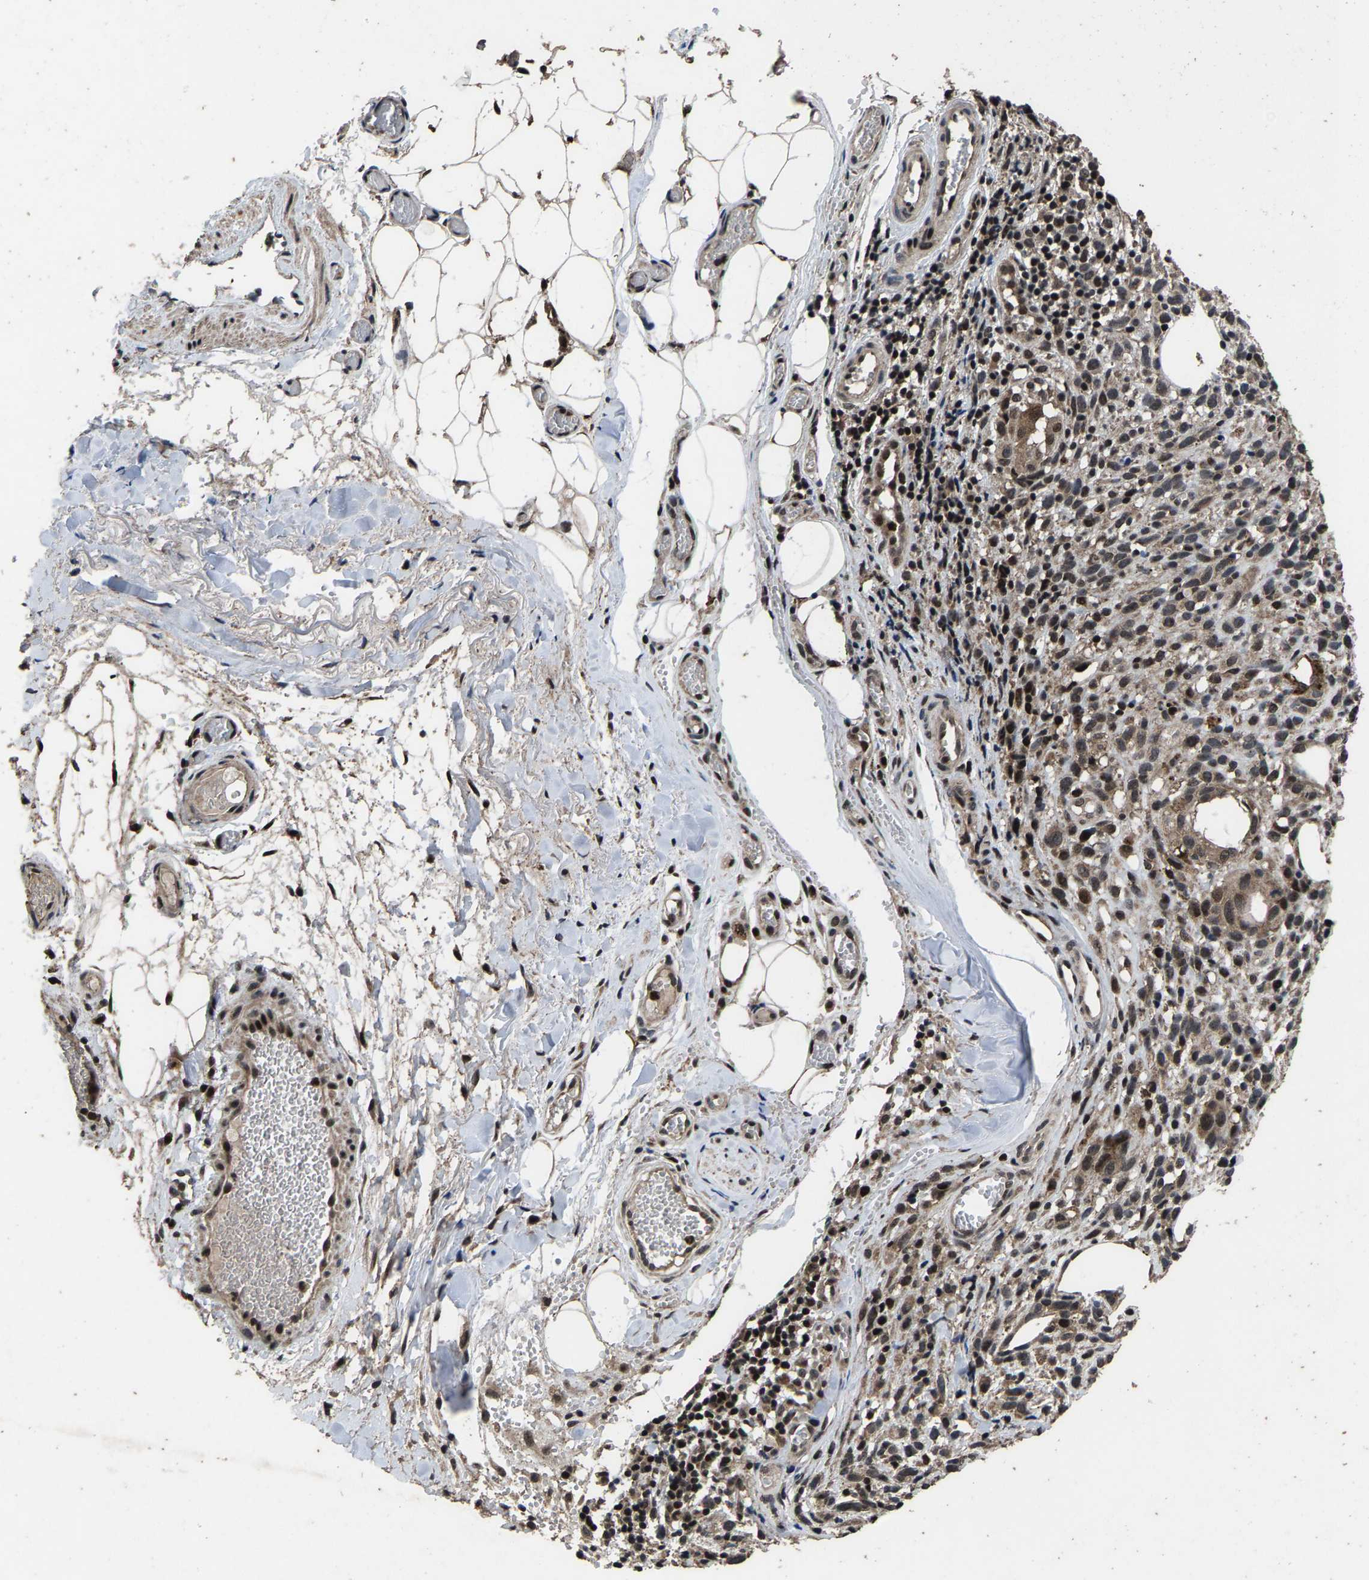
{"staining": {"intensity": "weak", "quantity": "<25%", "location": "cytoplasmic/membranous,nuclear"}, "tissue": "melanoma", "cell_type": "Tumor cells", "image_type": "cancer", "snomed": [{"axis": "morphology", "description": "Malignant melanoma, NOS"}, {"axis": "topography", "description": "Skin"}], "caption": "There is no significant staining in tumor cells of malignant melanoma.", "gene": "HAUS6", "patient": {"sex": "female", "age": 55}}